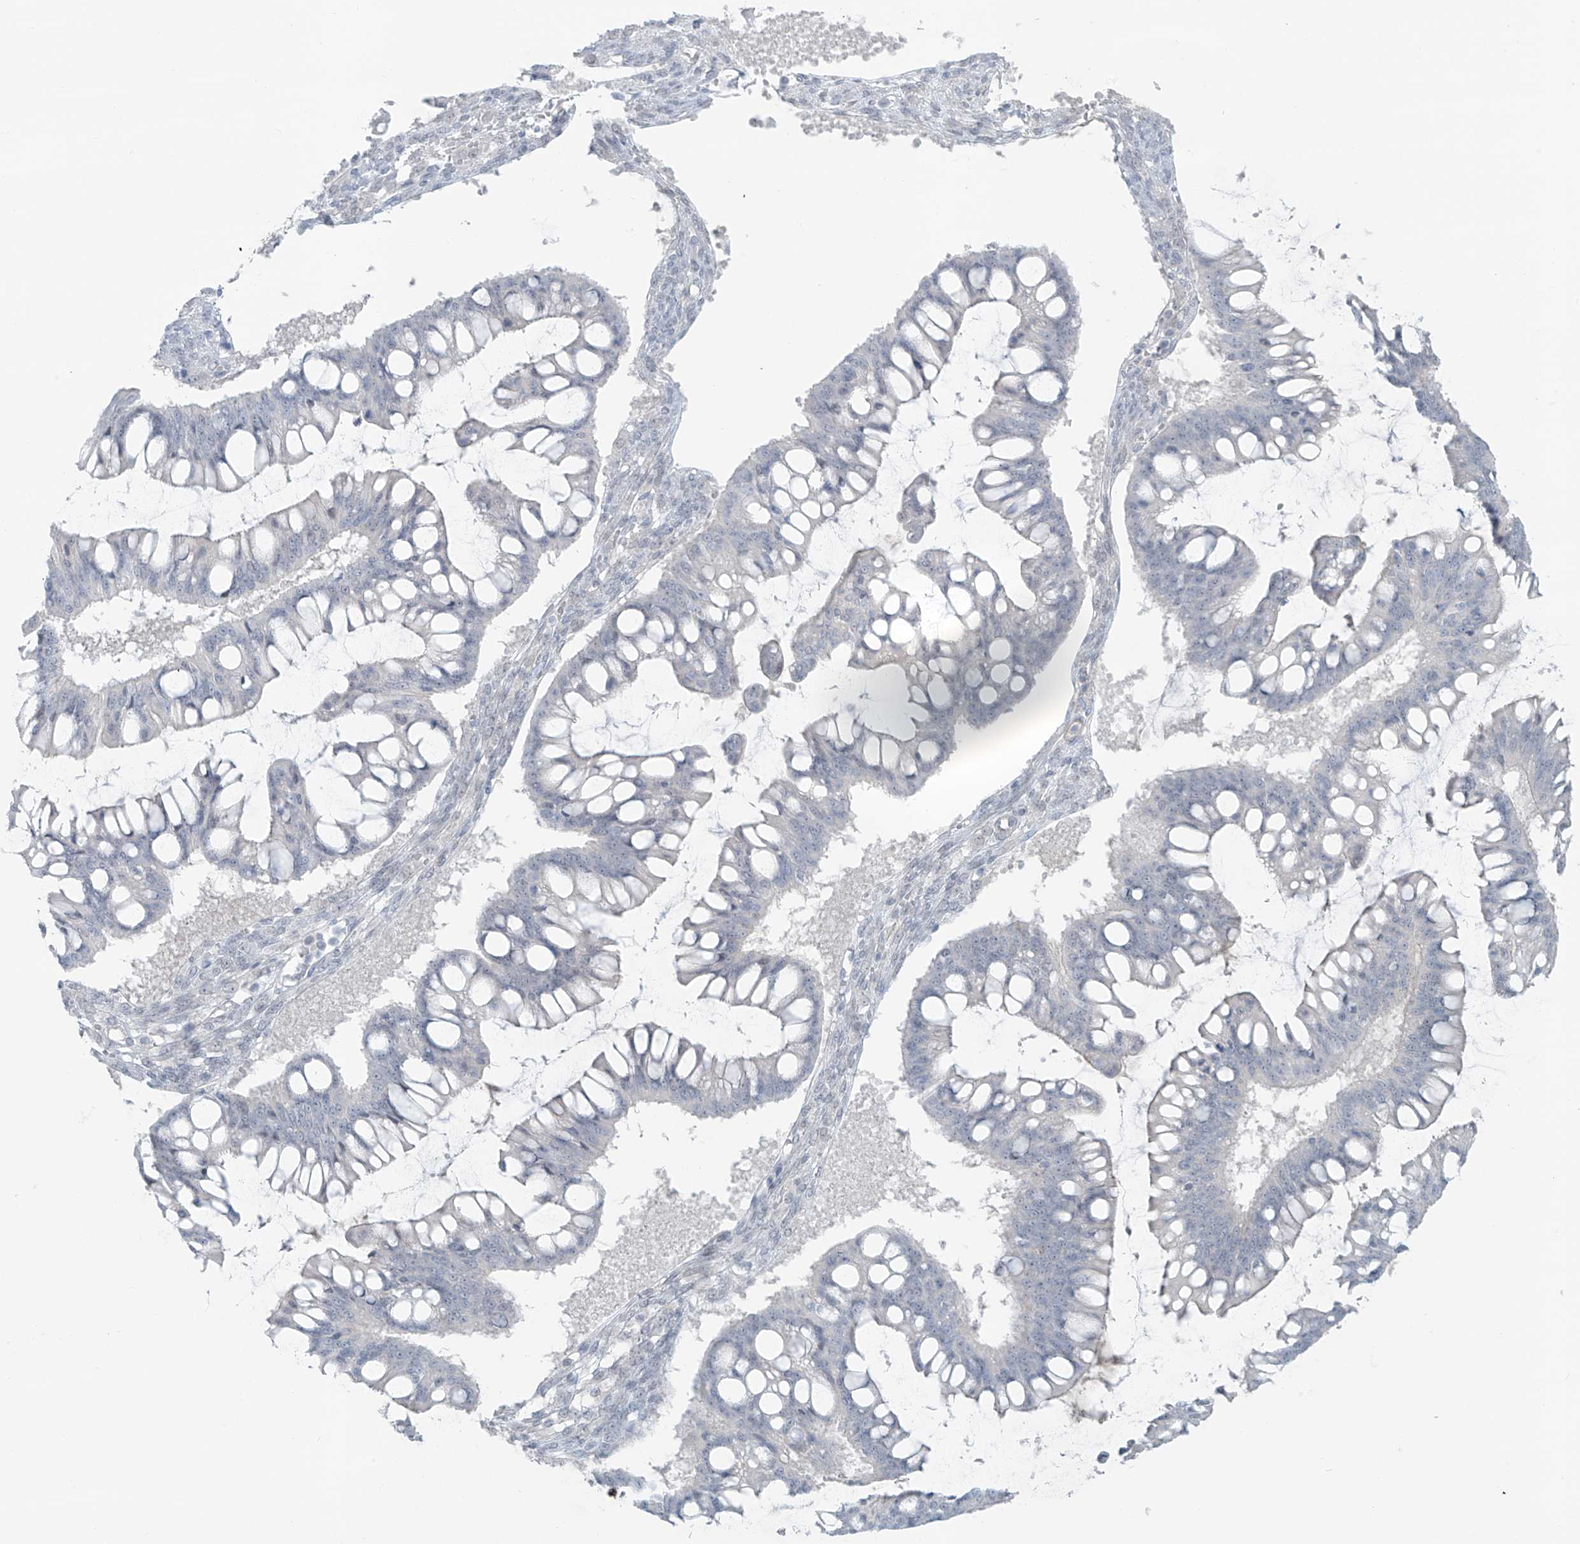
{"staining": {"intensity": "negative", "quantity": "none", "location": "none"}, "tissue": "ovarian cancer", "cell_type": "Tumor cells", "image_type": "cancer", "snomed": [{"axis": "morphology", "description": "Cystadenocarcinoma, mucinous, NOS"}, {"axis": "topography", "description": "Ovary"}], "caption": "An IHC micrograph of ovarian mucinous cystadenocarcinoma is shown. There is no staining in tumor cells of ovarian mucinous cystadenocarcinoma. (DAB (3,3'-diaminobenzidine) immunohistochemistry (IHC), high magnification).", "gene": "RASGEF1A", "patient": {"sex": "female", "age": 73}}